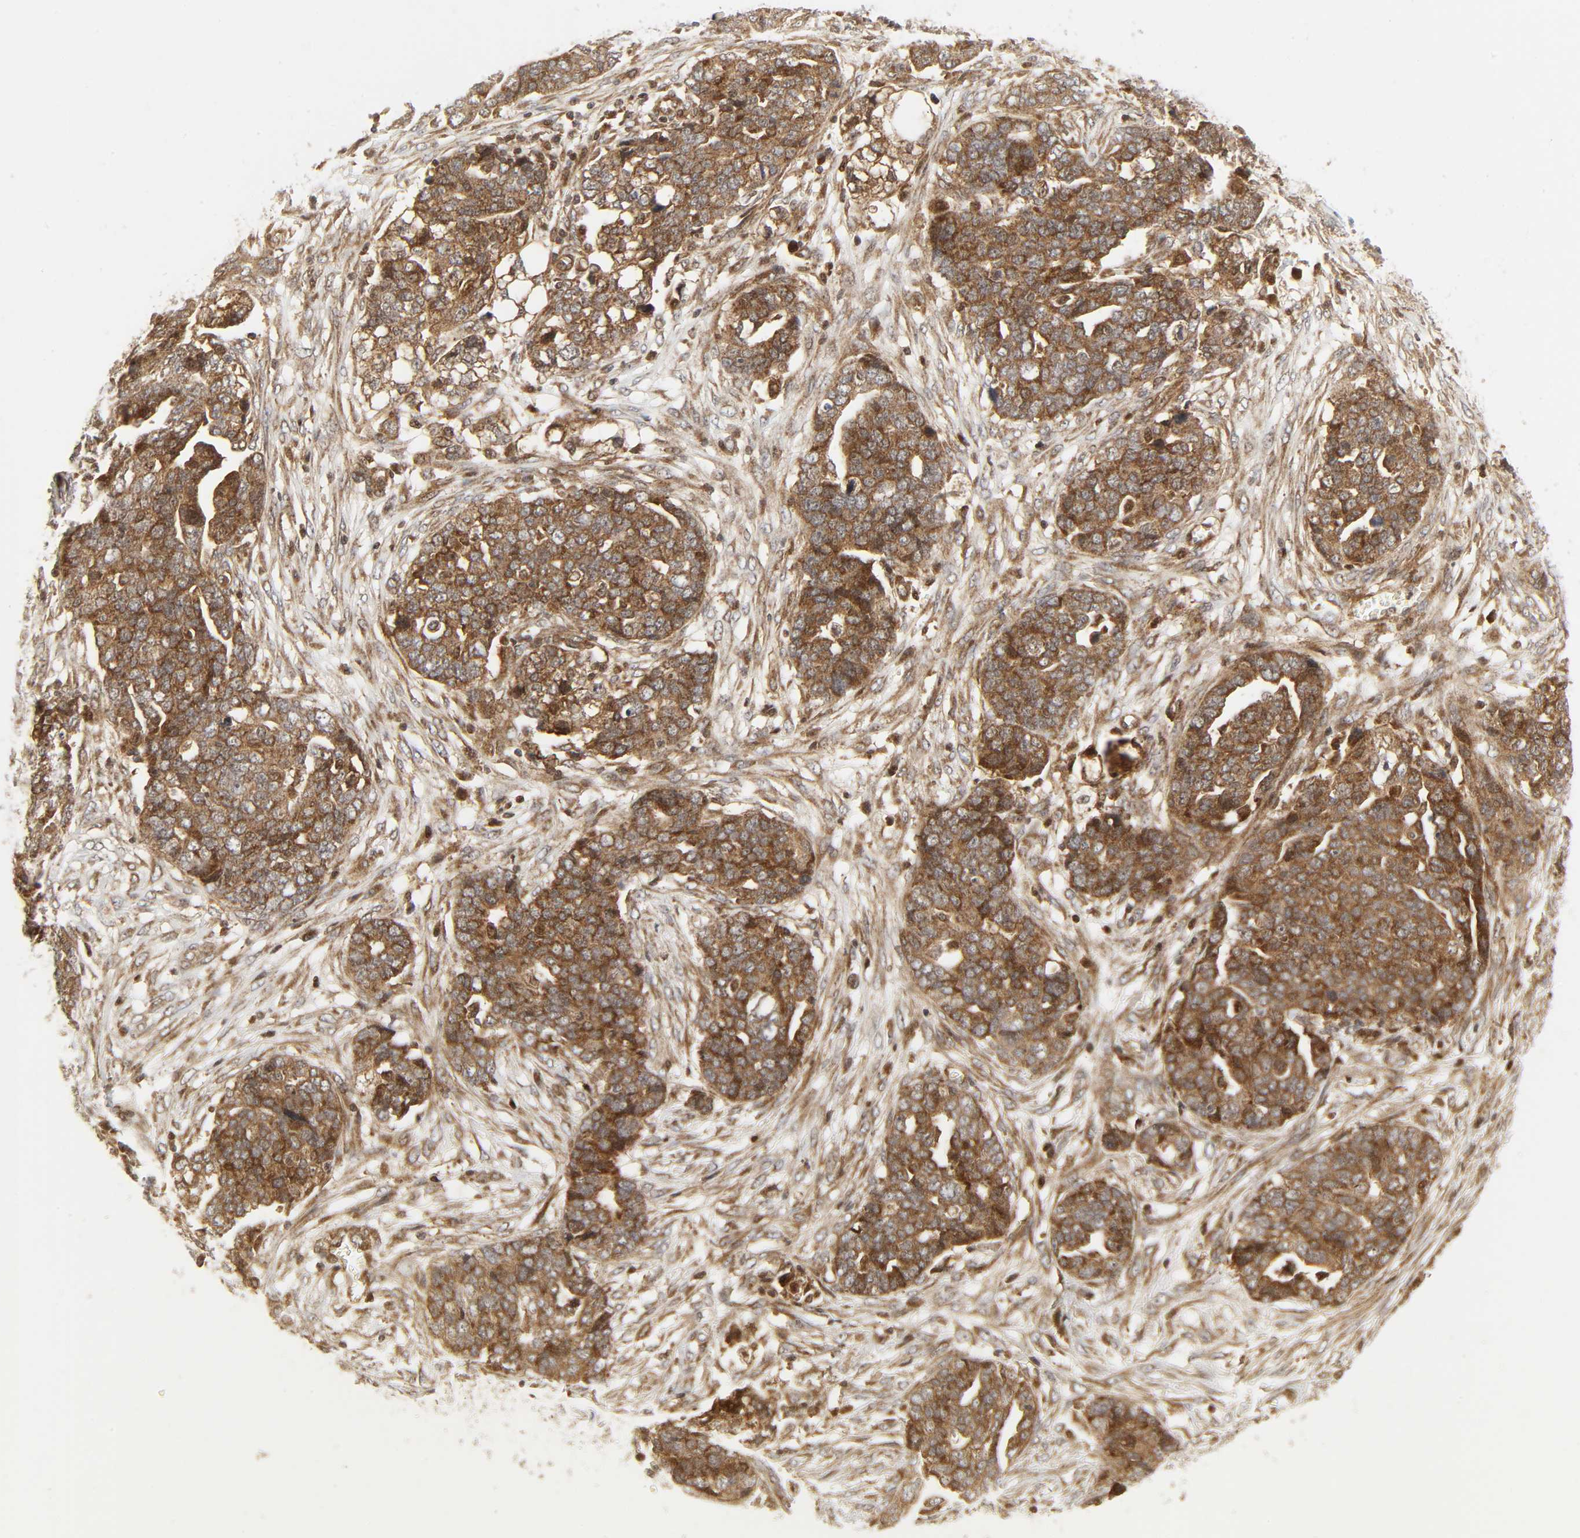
{"staining": {"intensity": "strong", "quantity": ">75%", "location": "cytoplasmic/membranous"}, "tissue": "ovarian cancer", "cell_type": "Tumor cells", "image_type": "cancer", "snomed": [{"axis": "morphology", "description": "Normal tissue, NOS"}, {"axis": "morphology", "description": "Cystadenocarcinoma, serous, NOS"}, {"axis": "topography", "description": "Fallopian tube"}, {"axis": "topography", "description": "Ovary"}], "caption": "The immunohistochemical stain labels strong cytoplasmic/membranous expression in tumor cells of ovarian cancer (serous cystadenocarcinoma) tissue.", "gene": "CHUK", "patient": {"sex": "female", "age": 56}}